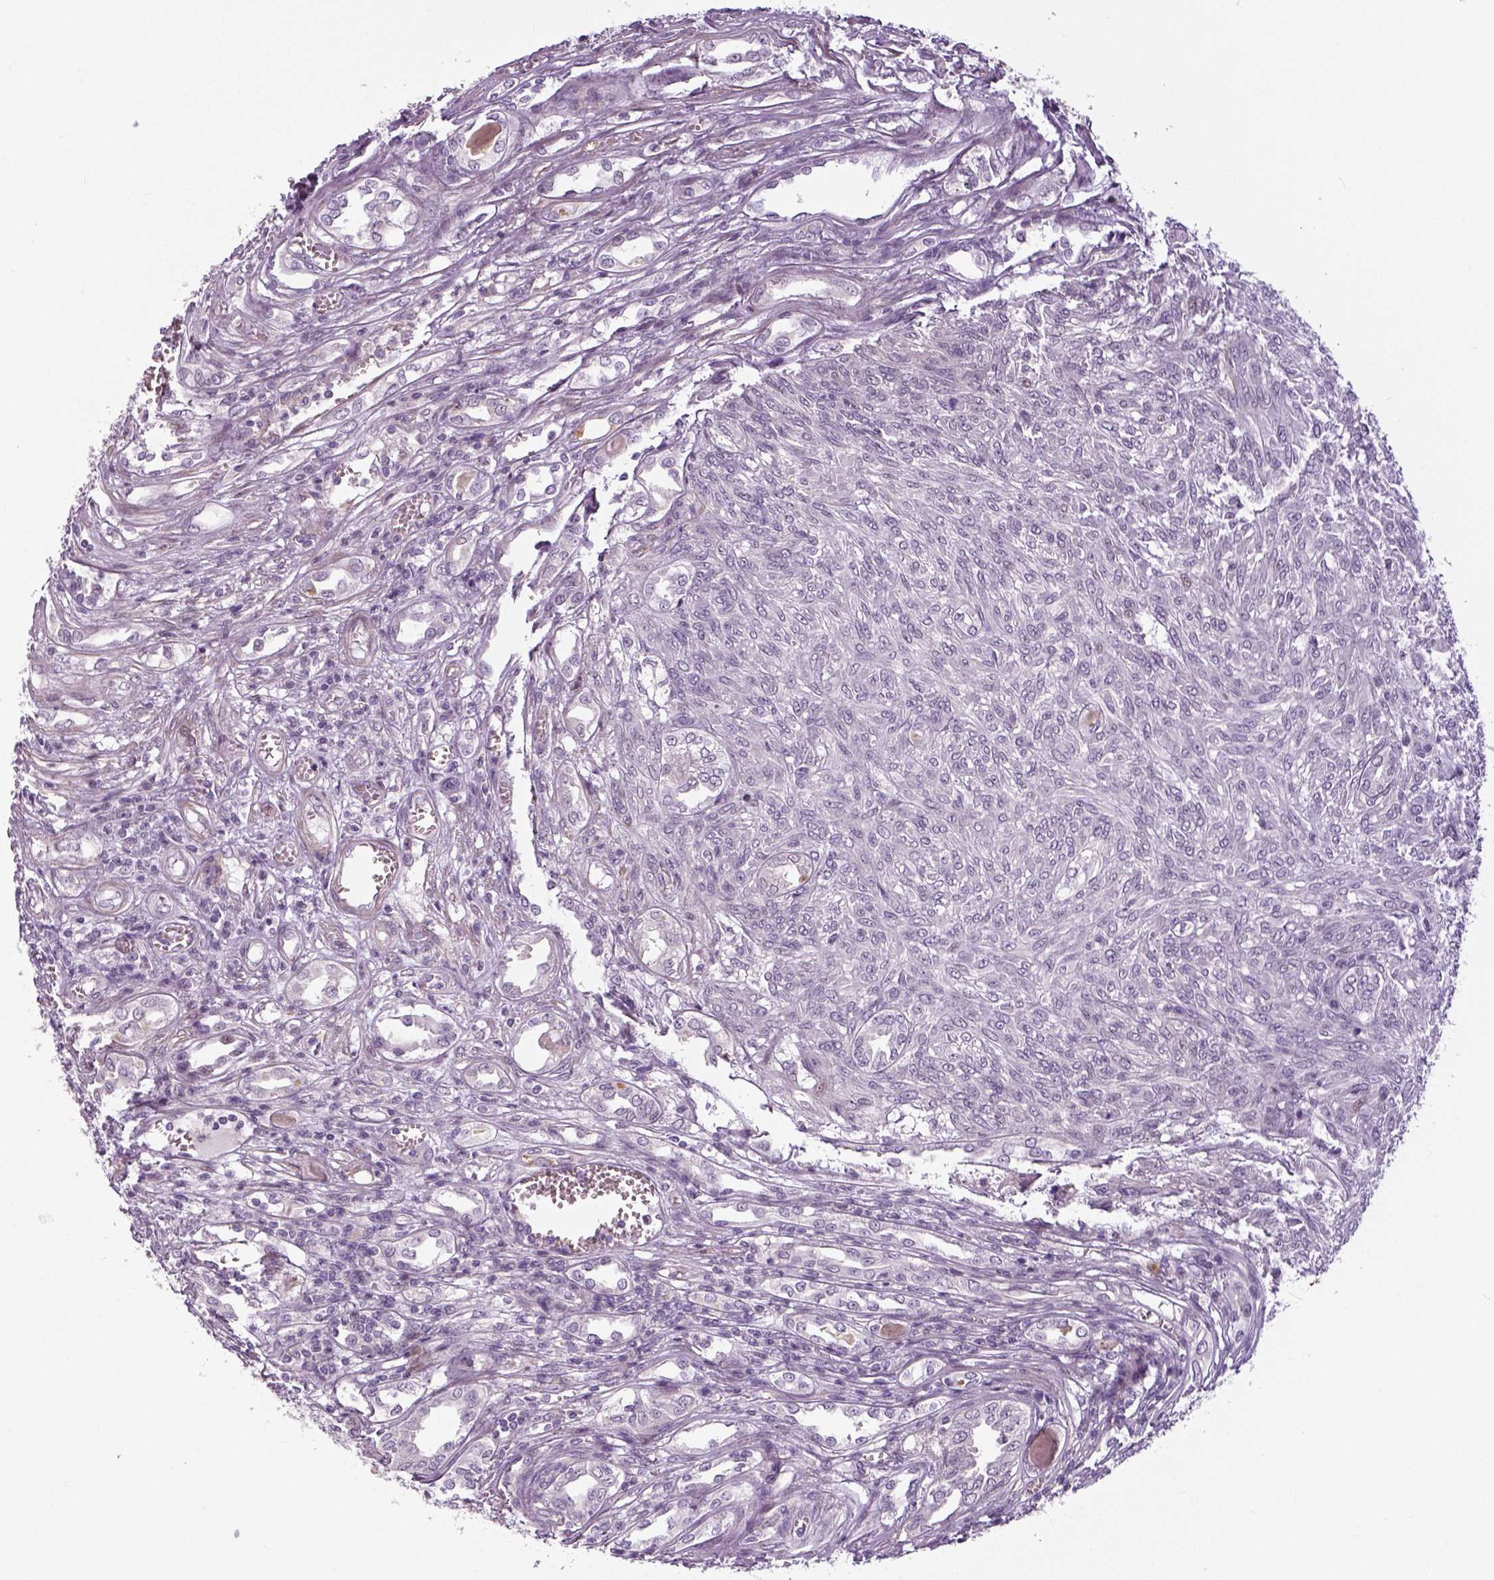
{"staining": {"intensity": "negative", "quantity": "none", "location": "none"}, "tissue": "renal cancer", "cell_type": "Tumor cells", "image_type": "cancer", "snomed": [{"axis": "morphology", "description": "Adenocarcinoma, NOS"}, {"axis": "topography", "description": "Kidney"}], "caption": "Tumor cells show no significant protein staining in renal cancer.", "gene": "NECAB1", "patient": {"sex": "male", "age": 58}}